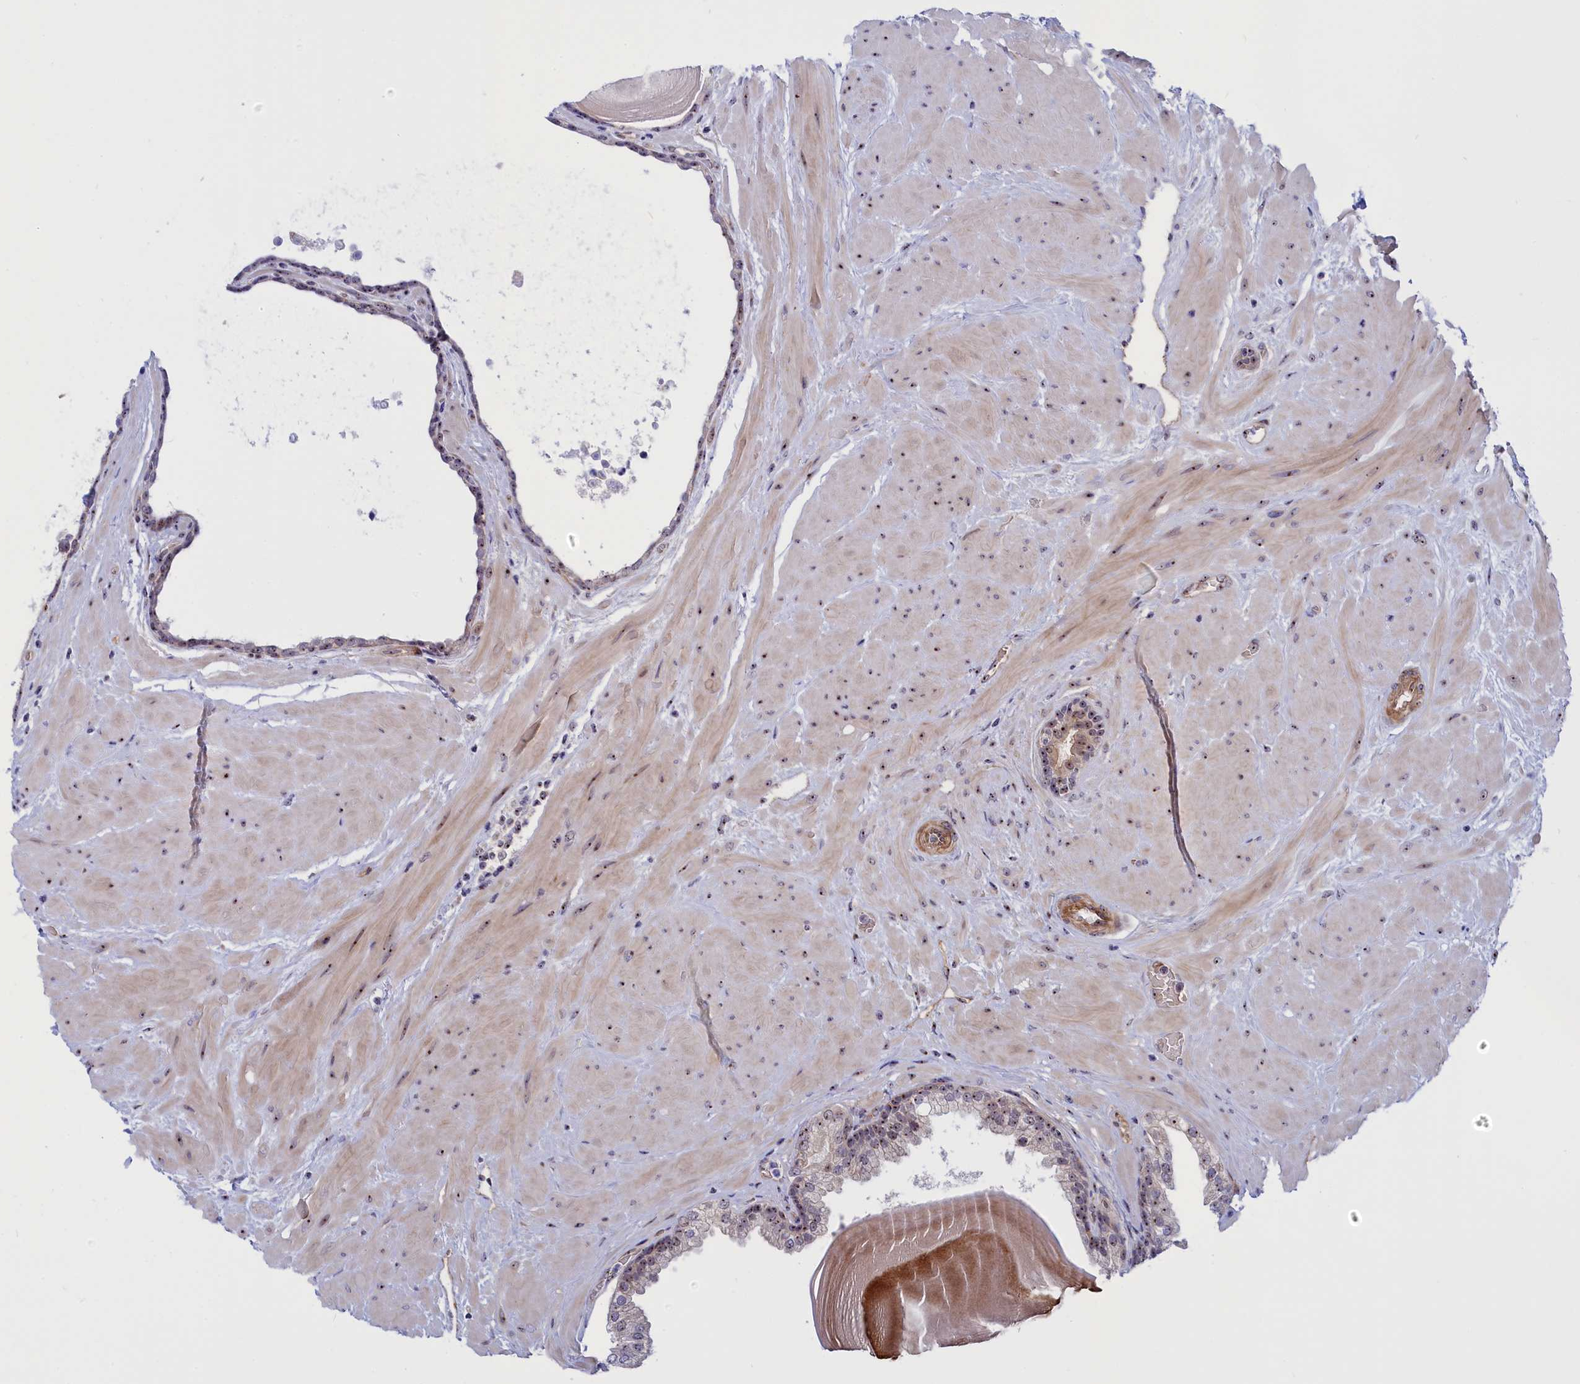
{"staining": {"intensity": "weak", "quantity": "25%-75%", "location": "nuclear"}, "tissue": "prostate", "cell_type": "Glandular cells", "image_type": "normal", "snomed": [{"axis": "morphology", "description": "Normal tissue, NOS"}, {"axis": "topography", "description": "Prostate"}], "caption": "This is a histology image of immunohistochemistry (IHC) staining of normal prostate, which shows weak expression in the nuclear of glandular cells.", "gene": "DBNDD1", "patient": {"sex": "male", "age": 48}}